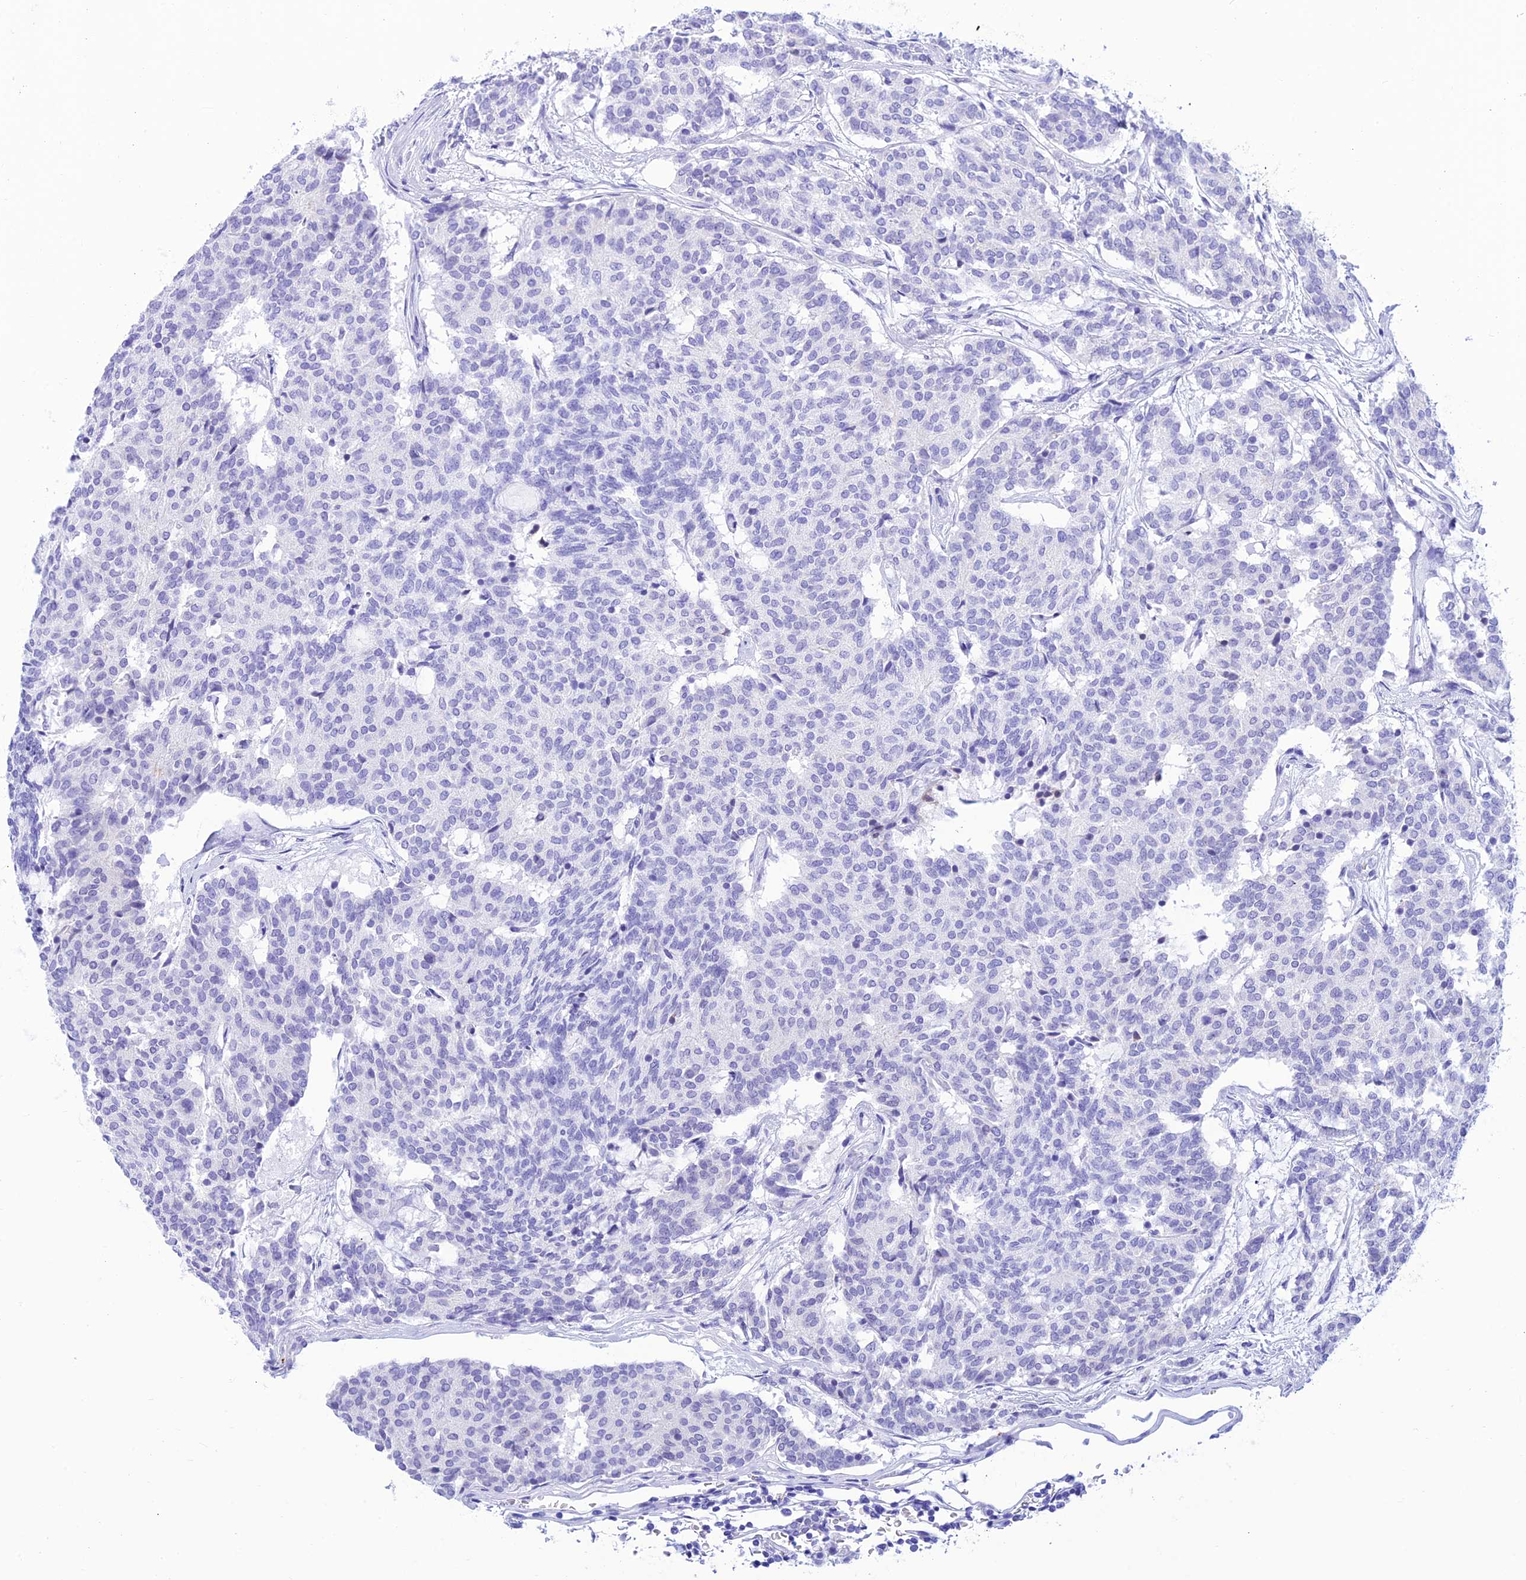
{"staining": {"intensity": "negative", "quantity": "none", "location": "none"}, "tissue": "carcinoid", "cell_type": "Tumor cells", "image_type": "cancer", "snomed": [{"axis": "morphology", "description": "Carcinoid, malignant, NOS"}, {"axis": "topography", "description": "Pancreas"}], "caption": "Immunohistochemical staining of carcinoid (malignant) exhibits no significant positivity in tumor cells.", "gene": "PRNP", "patient": {"sex": "female", "age": 54}}